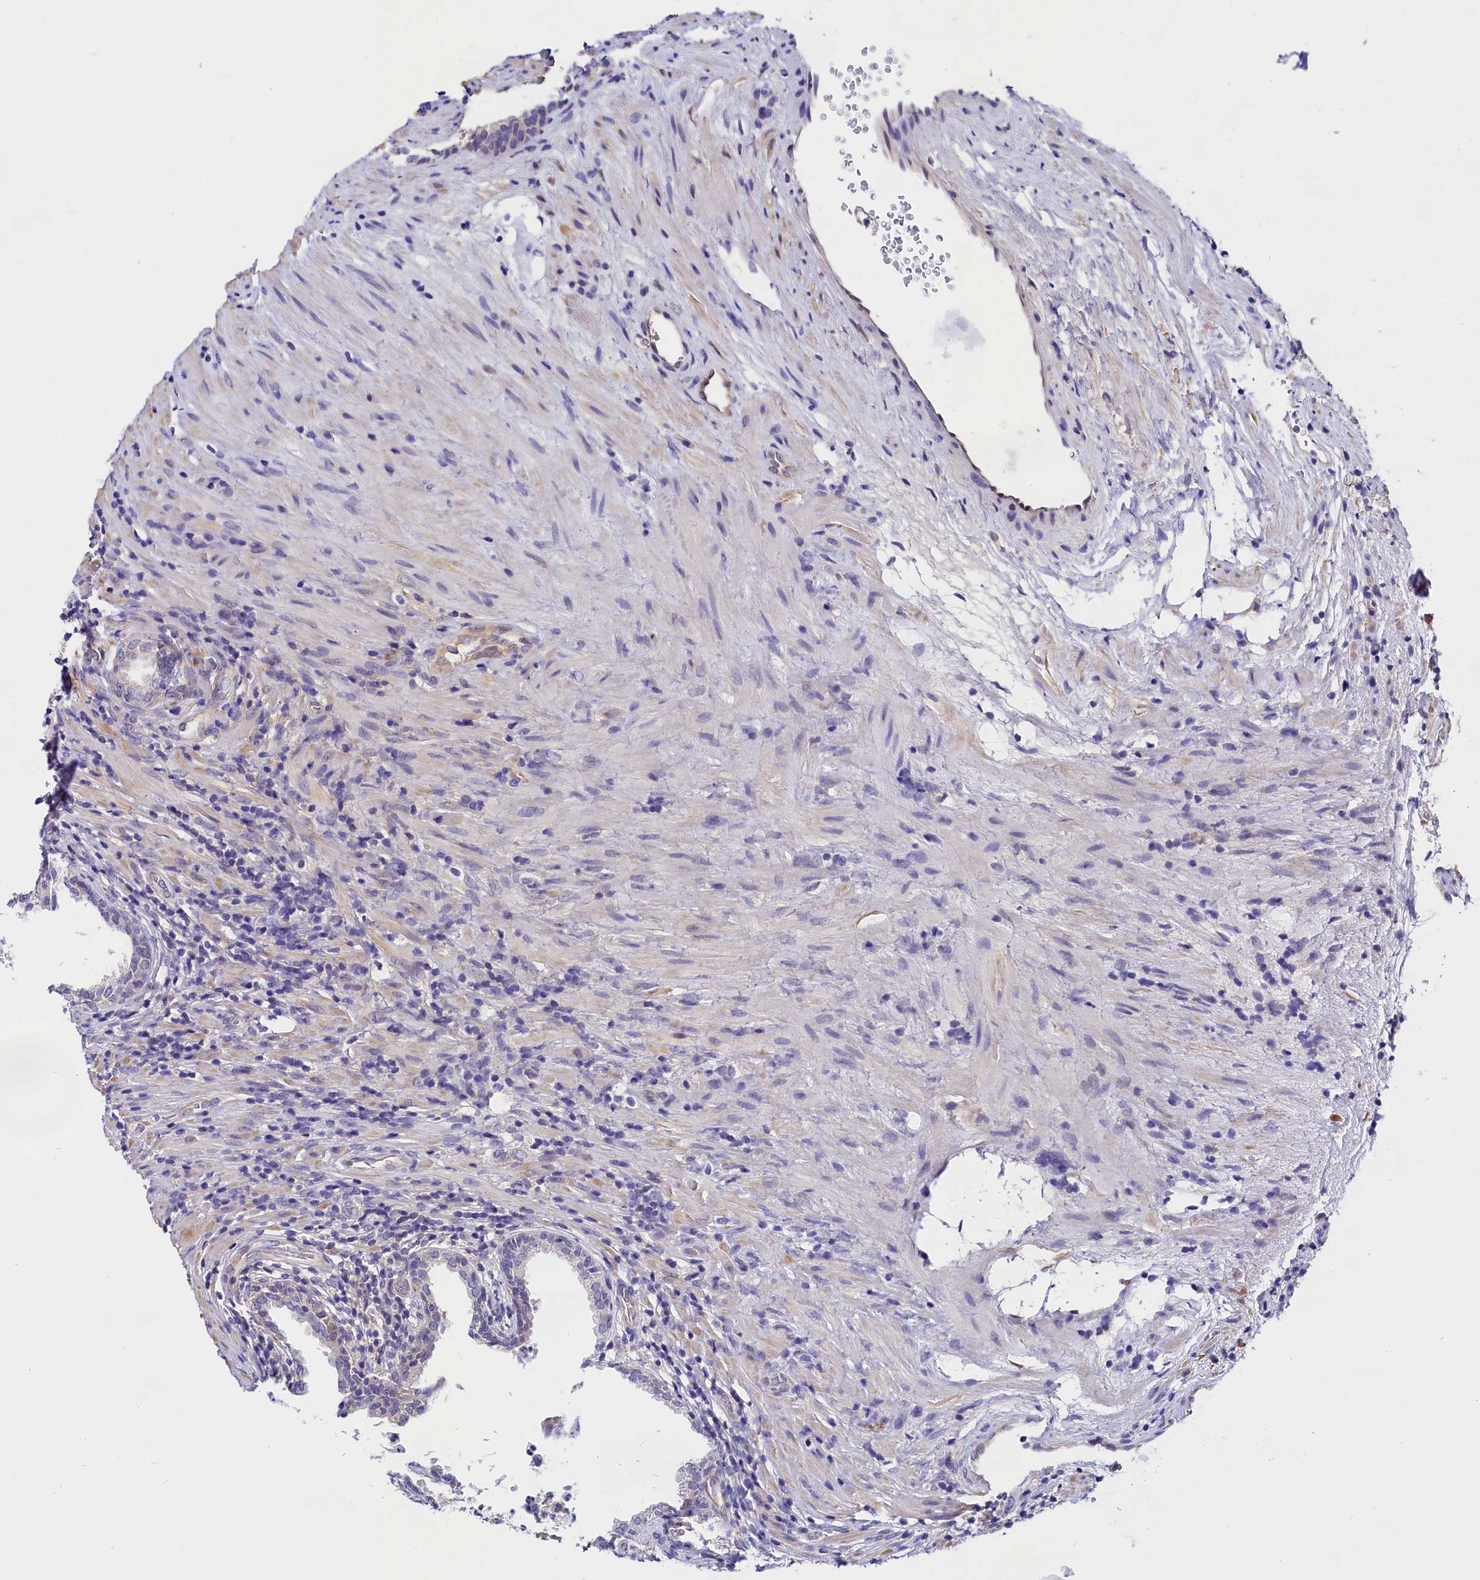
{"staining": {"intensity": "weak", "quantity": "<25%", "location": "cytoplasmic/membranous"}, "tissue": "prostate", "cell_type": "Glandular cells", "image_type": "normal", "snomed": [{"axis": "morphology", "description": "Normal tissue, NOS"}, {"axis": "topography", "description": "Prostate"}], "caption": "This is an immunohistochemistry (IHC) micrograph of unremarkable human prostate. There is no staining in glandular cells.", "gene": "OAS3", "patient": {"sex": "male", "age": 76}}